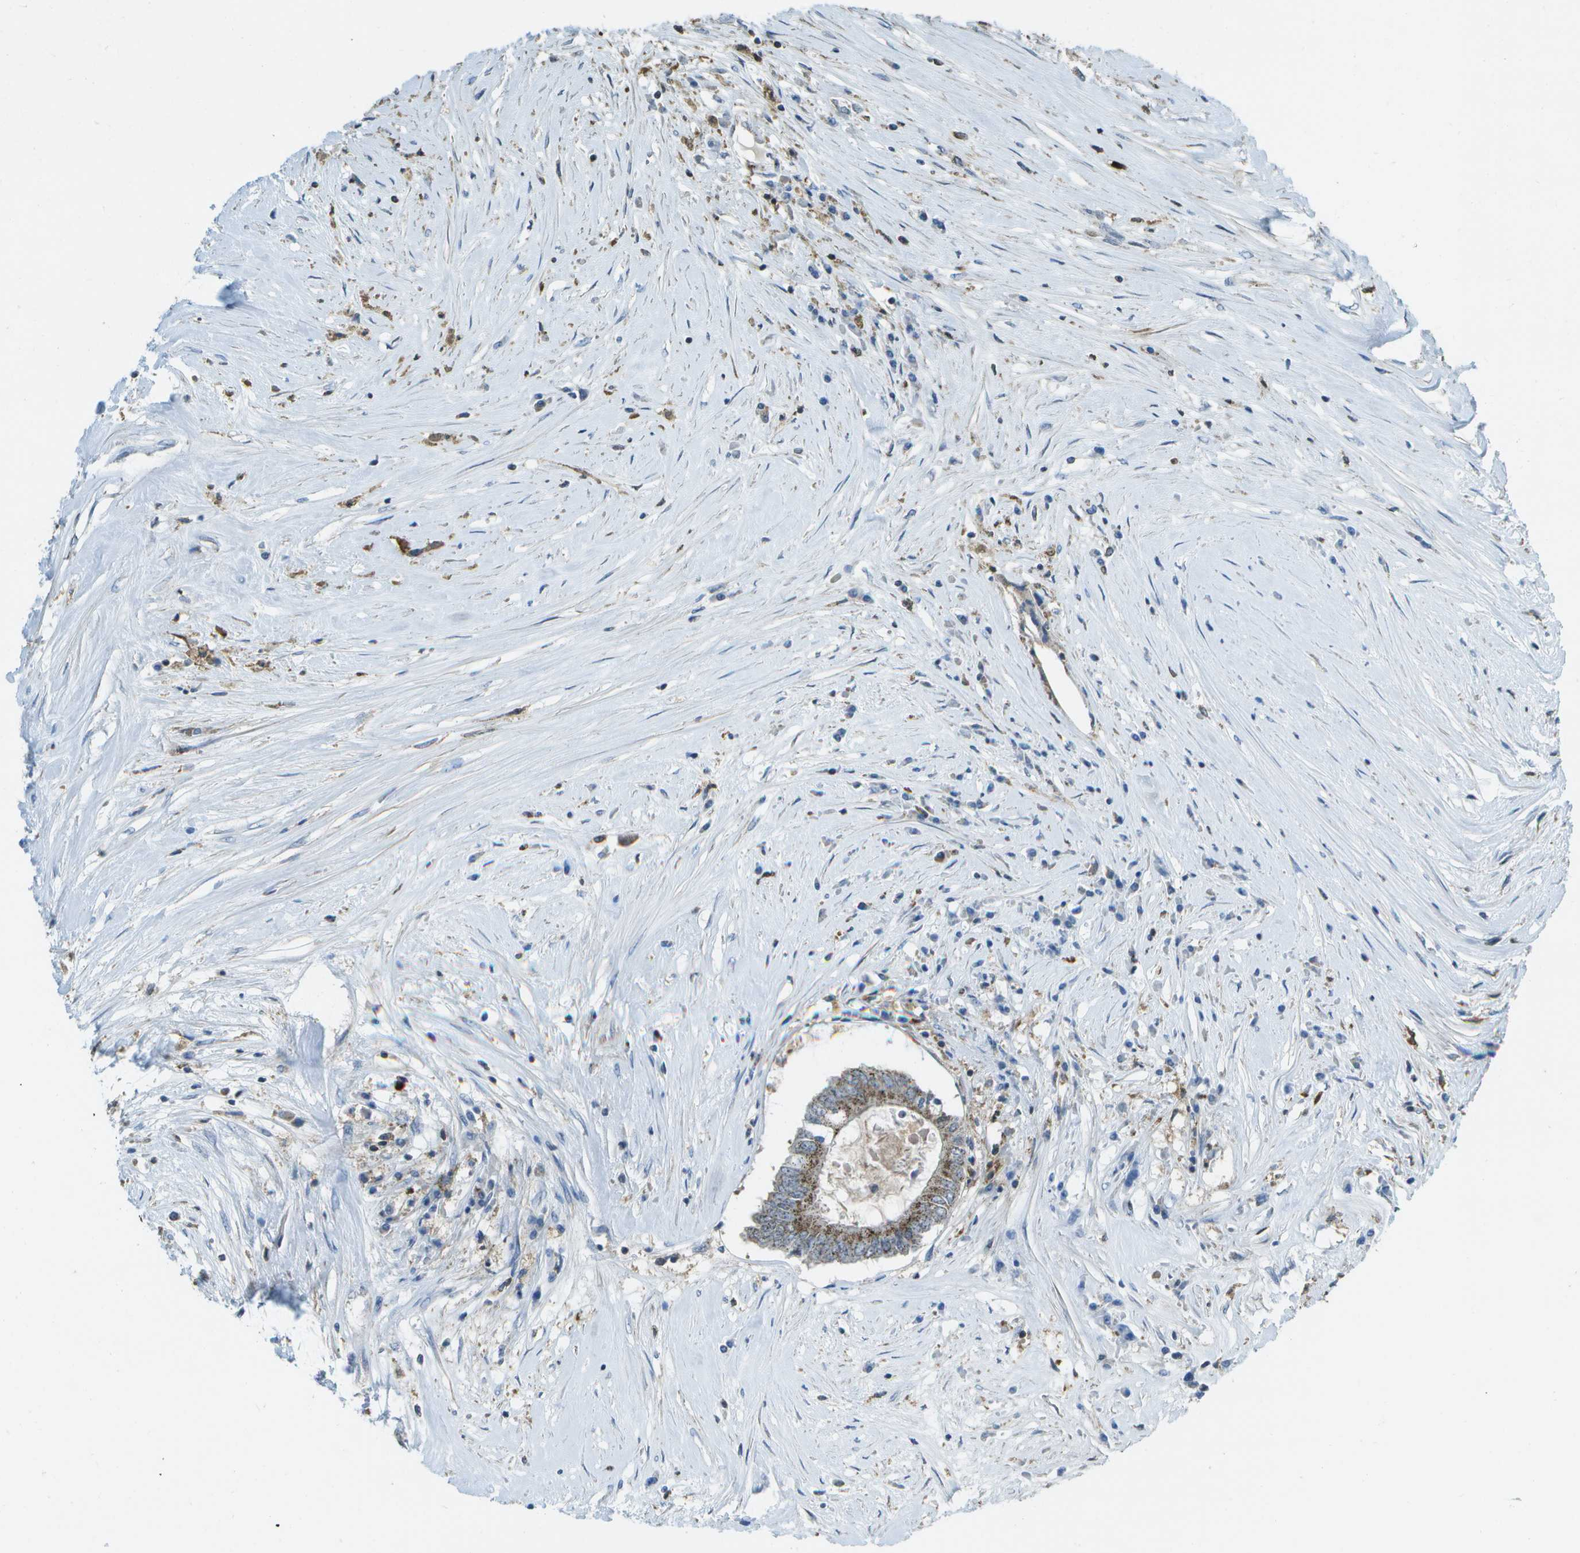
{"staining": {"intensity": "moderate", "quantity": ">75%", "location": "cytoplasmic/membranous"}, "tissue": "colorectal cancer", "cell_type": "Tumor cells", "image_type": "cancer", "snomed": [{"axis": "morphology", "description": "Adenocarcinoma, NOS"}, {"axis": "topography", "description": "Rectum"}], "caption": "Adenocarcinoma (colorectal) tissue reveals moderate cytoplasmic/membranous positivity in approximately >75% of tumor cells, visualized by immunohistochemistry.", "gene": "CACHD1", "patient": {"sex": "male", "age": 63}}